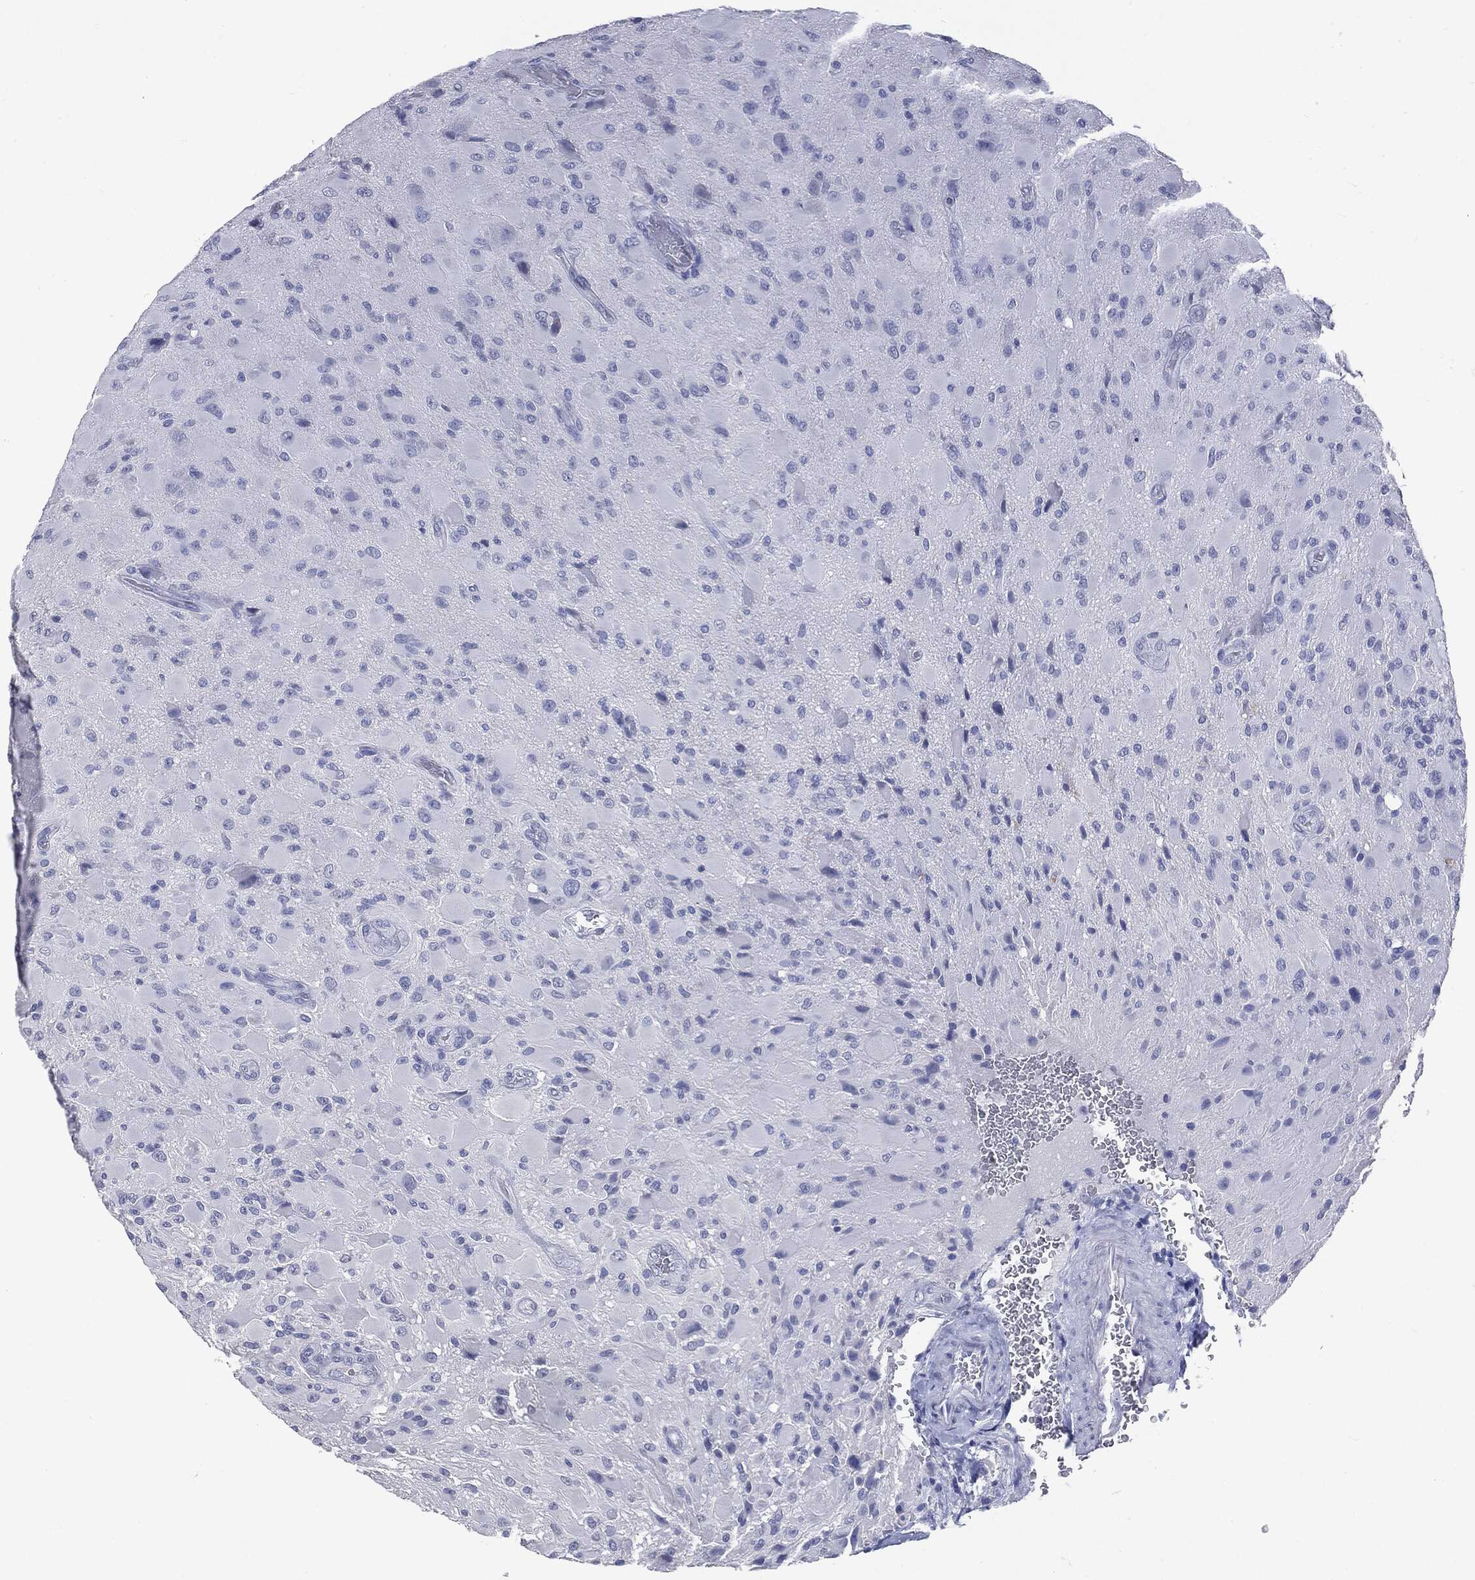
{"staining": {"intensity": "negative", "quantity": "none", "location": "none"}, "tissue": "glioma", "cell_type": "Tumor cells", "image_type": "cancer", "snomed": [{"axis": "morphology", "description": "Glioma, malignant, High grade"}, {"axis": "topography", "description": "Cerebral cortex"}], "caption": "Malignant glioma (high-grade) was stained to show a protein in brown. There is no significant staining in tumor cells. Nuclei are stained in blue.", "gene": "TSHB", "patient": {"sex": "male", "age": 35}}